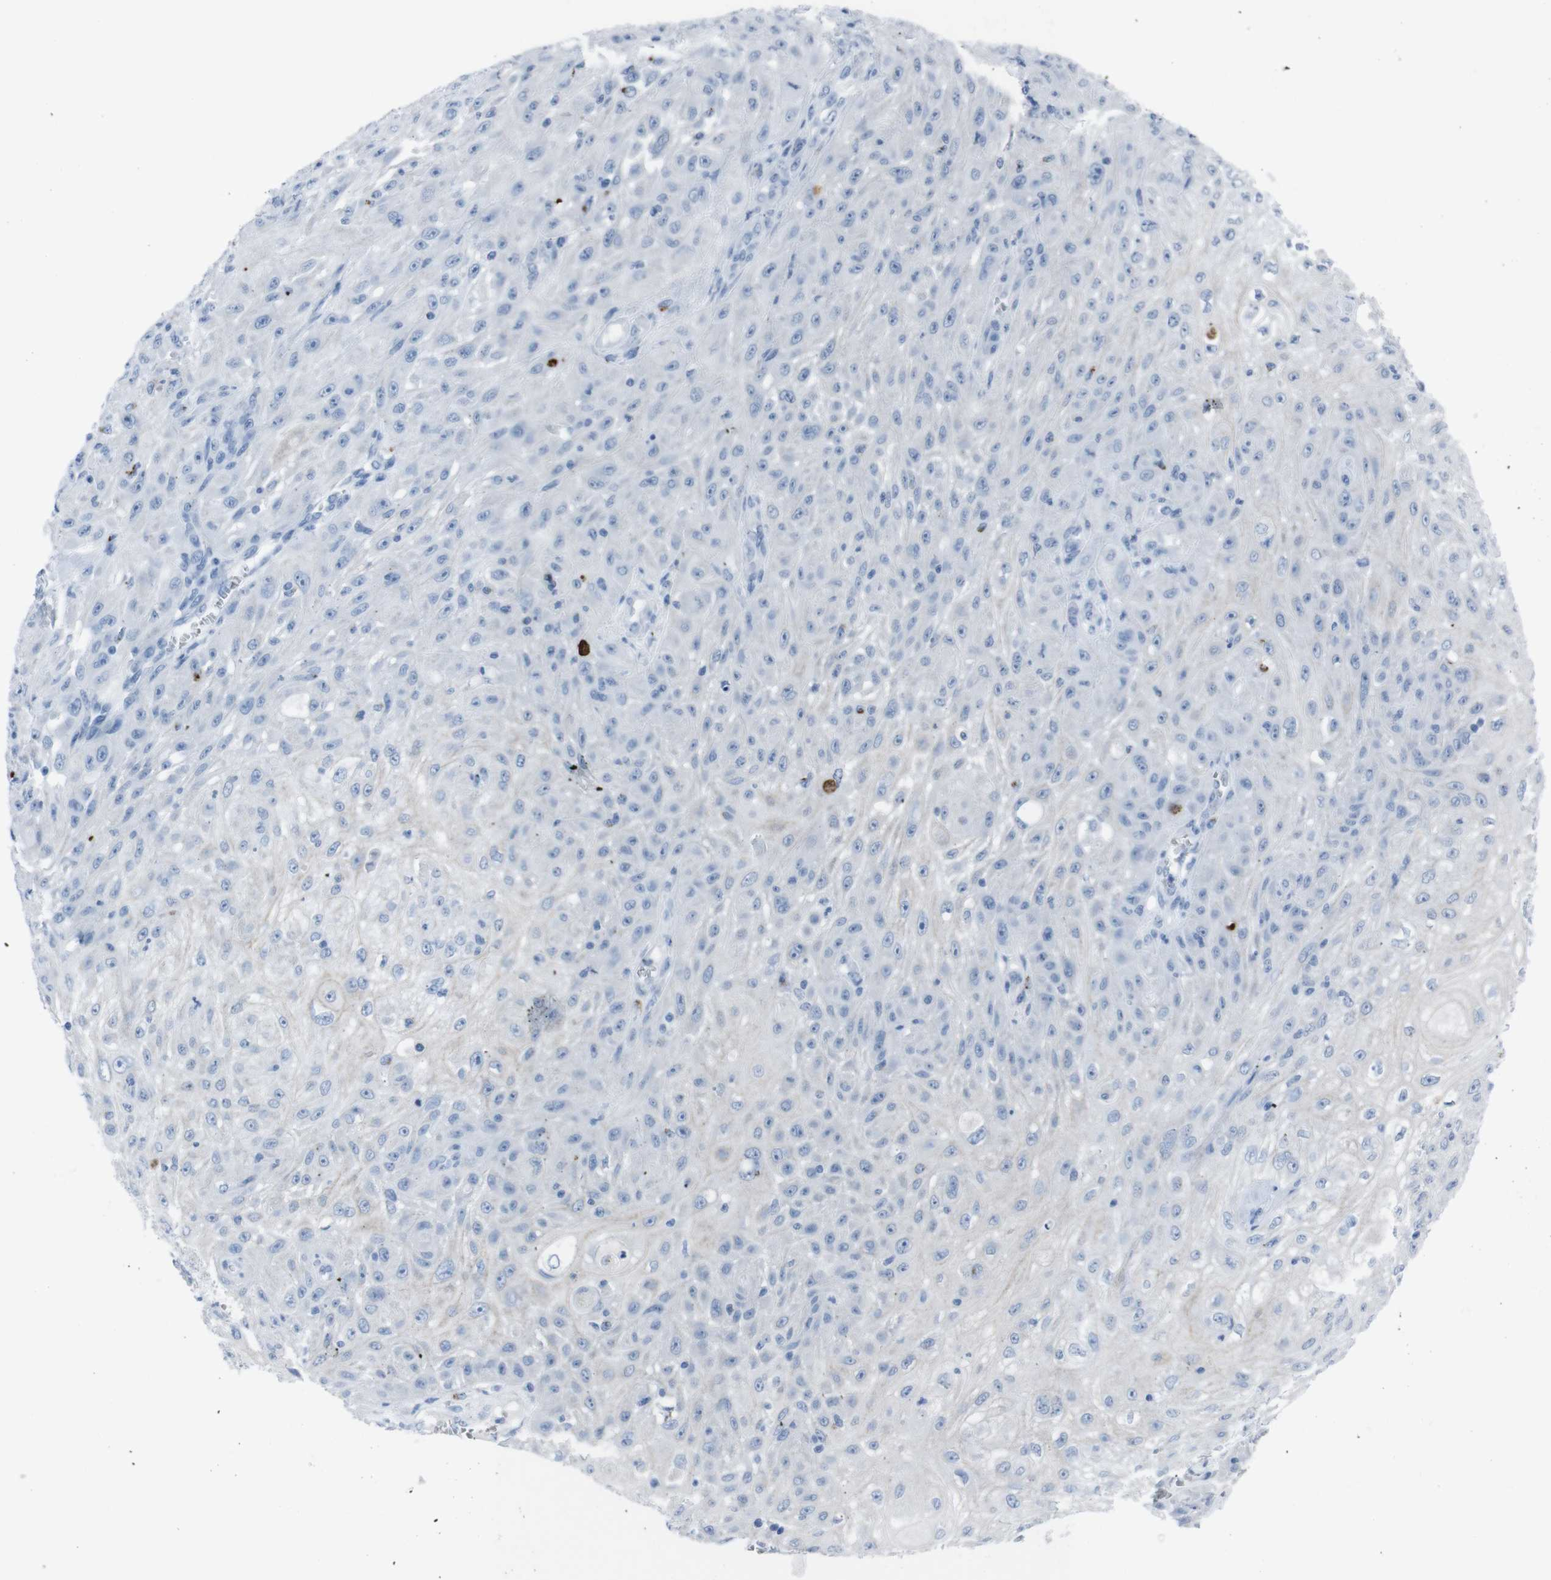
{"staining": {"intensity": "negative", "quantity": "none", "location": "none"}, "tissue": "skin cancer", "cell_type": "Tumor cells", "image_type": "cancer", "snomed": [{"axis": "morphology", "description": "Squamous cell carcinoma, NOS"}, {"axis": "topography", "description": "Skin"}], "caption": "Immunohistochemistry (IHC) histopathology image of skin cancer stained for a protein (brown), which displays no staining in tumor cells.", "gene": "ST6GAL1", "patient": {"sex": "male", "age": 75}}